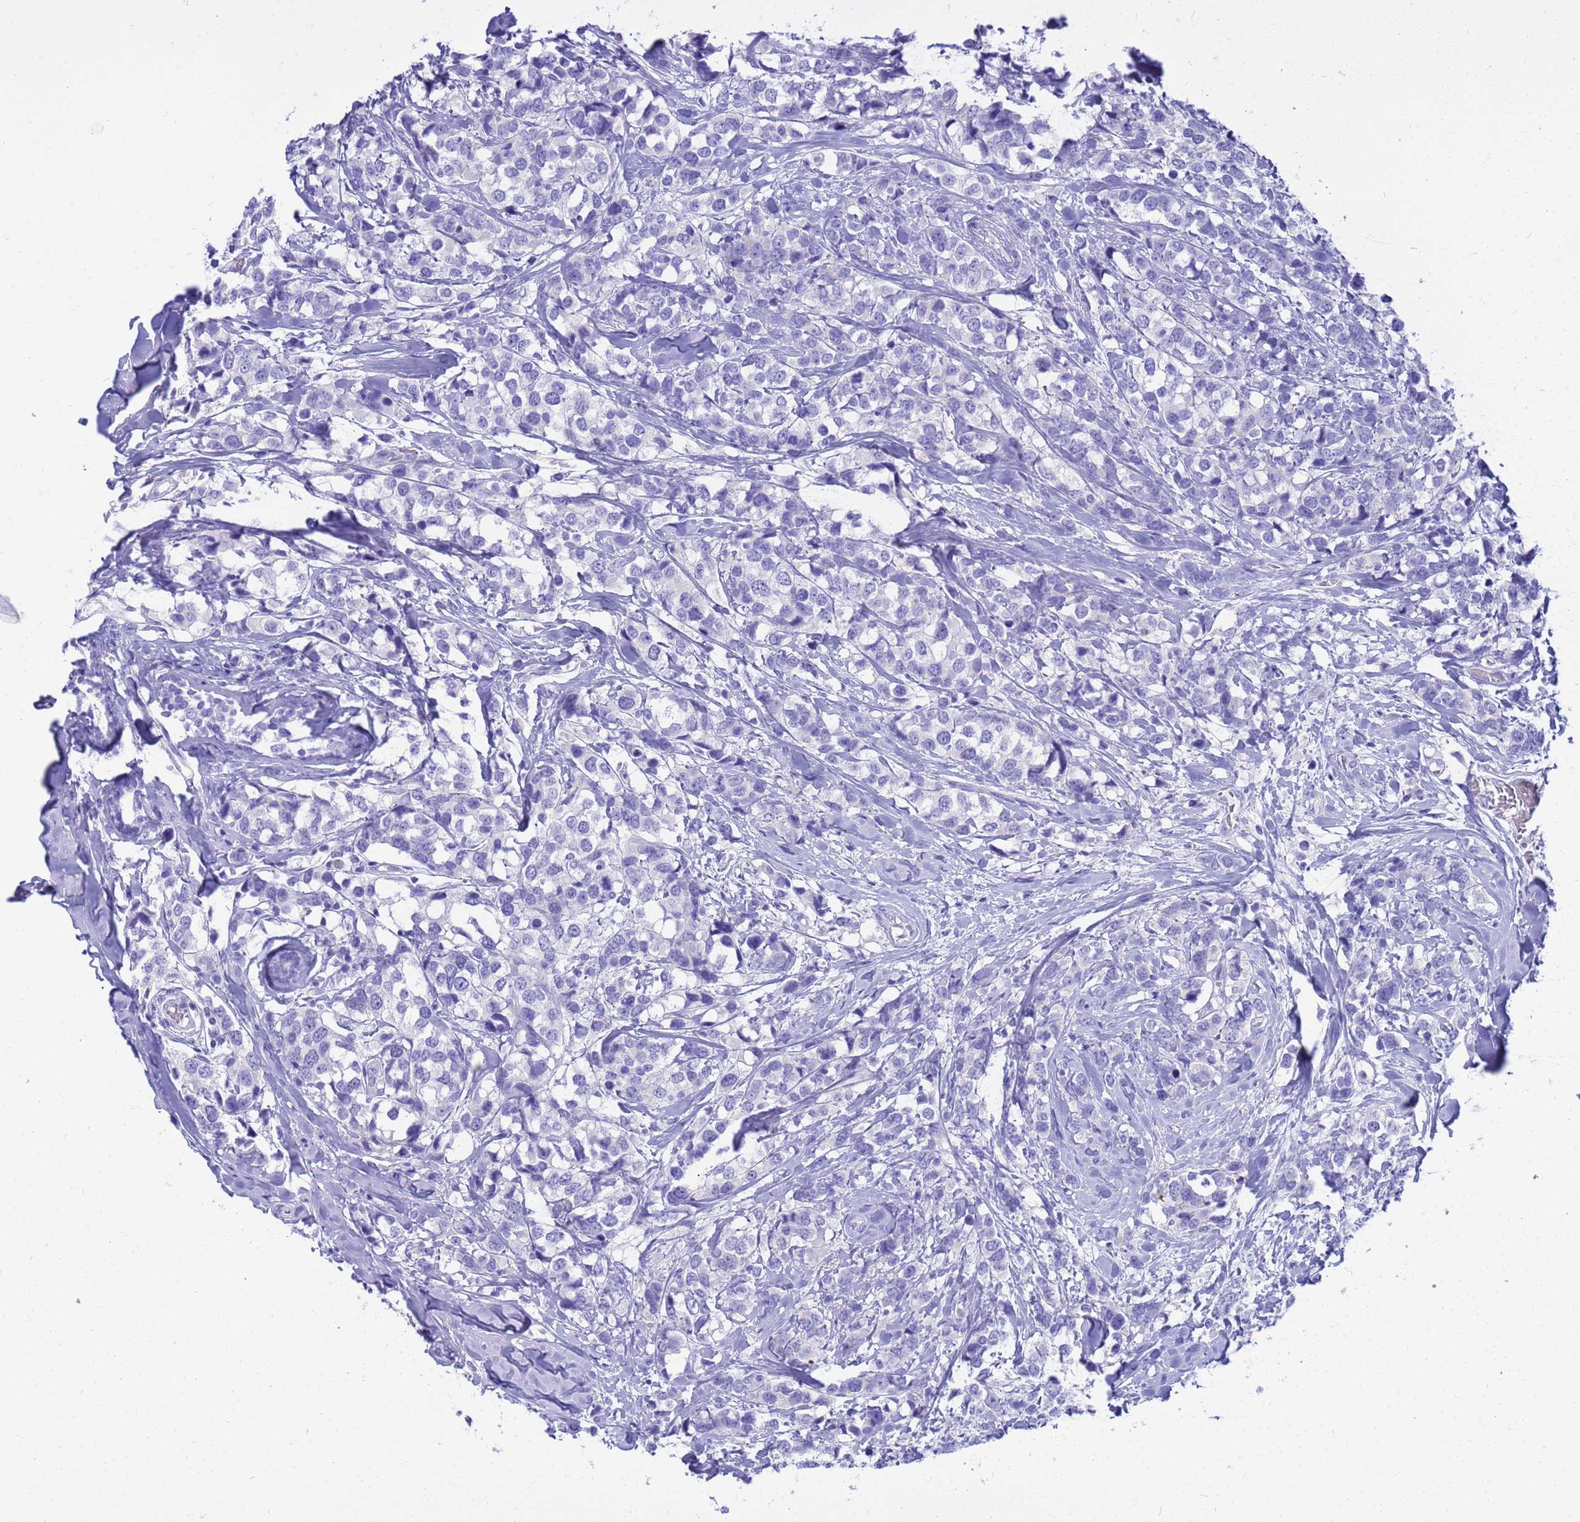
{"staining": {"intensity": "negative", "quantity": "none", "location": "none"}, "tissue": "breast cancer", "cell_type": "Tumor cells", "image_type": "cancer", "snomed": [{"axis": "morphology", "description": "Lobular carcinoma"}, {"axis": "topography", "description": "Breast"}], "caption": "A photomicrograph of human breast cancer is negative for staining in tumor cells.", "gene": "SYCN", "patient": {"sex": "female", "age": 59}}